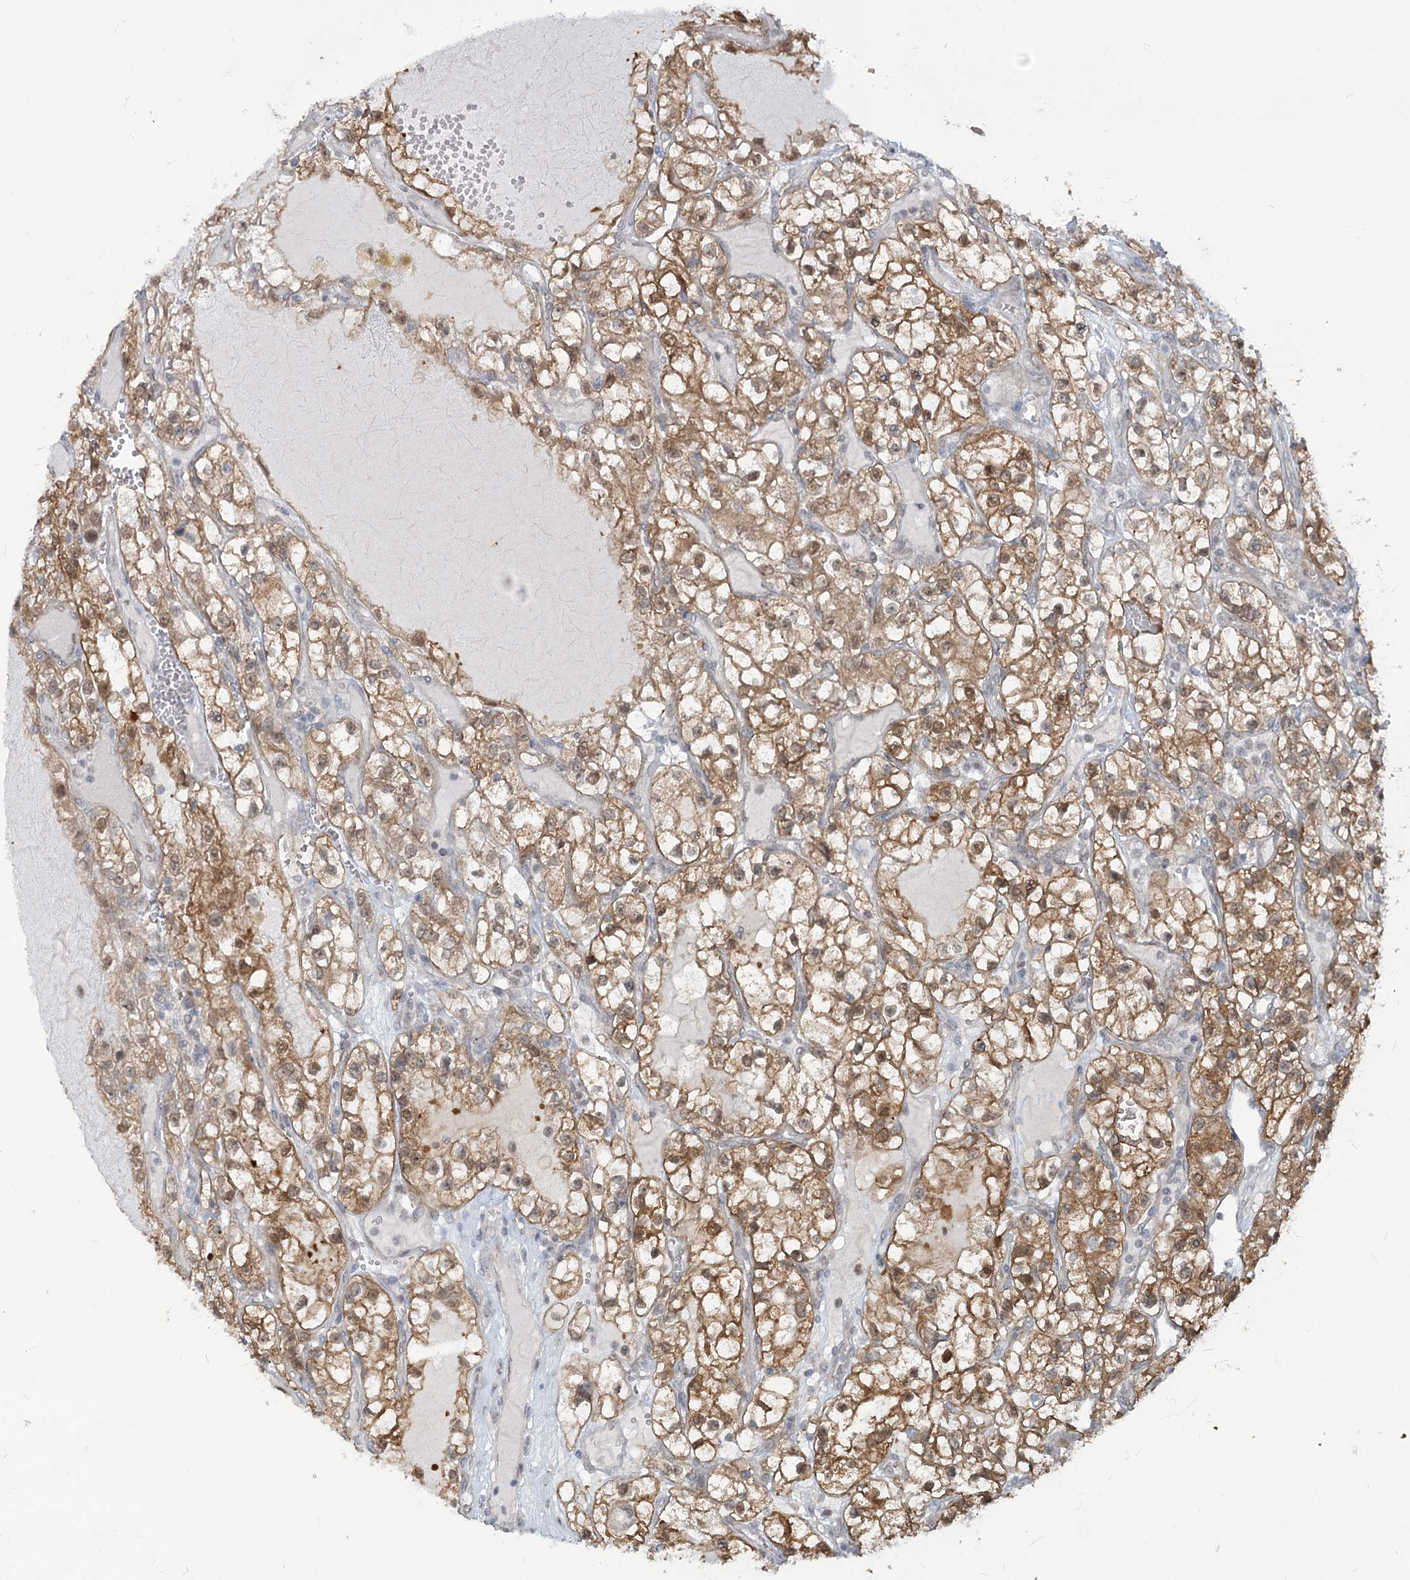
{"staining": {"intensity": "moderate", "quantity": ">75%", "location": "cytoplasmic/membranous"}, "tissue": "renal cancer", "cell_type": "Tumor cells", "image_type": "cancer", "snomed": [{"axis": "morphology", "description": "Adenocarcinoma, NOS"}, {"axis": "topography", "description": "Kidney"}], "caption": "High-magnification brightfield microscopy of renal cancer stained with DAB (brown) and counterstained with hematoxylin (blue). tumor cells exhibit moderate cytoplasmic/membranous staining is seen in approximately>75% of cells. (DAB (3,3'-diaminobenzidine) = brown stain, brightfield microscopy at high magnification).", "gene": "MTG1", "patient": {"sex": "female", "age": 57}}